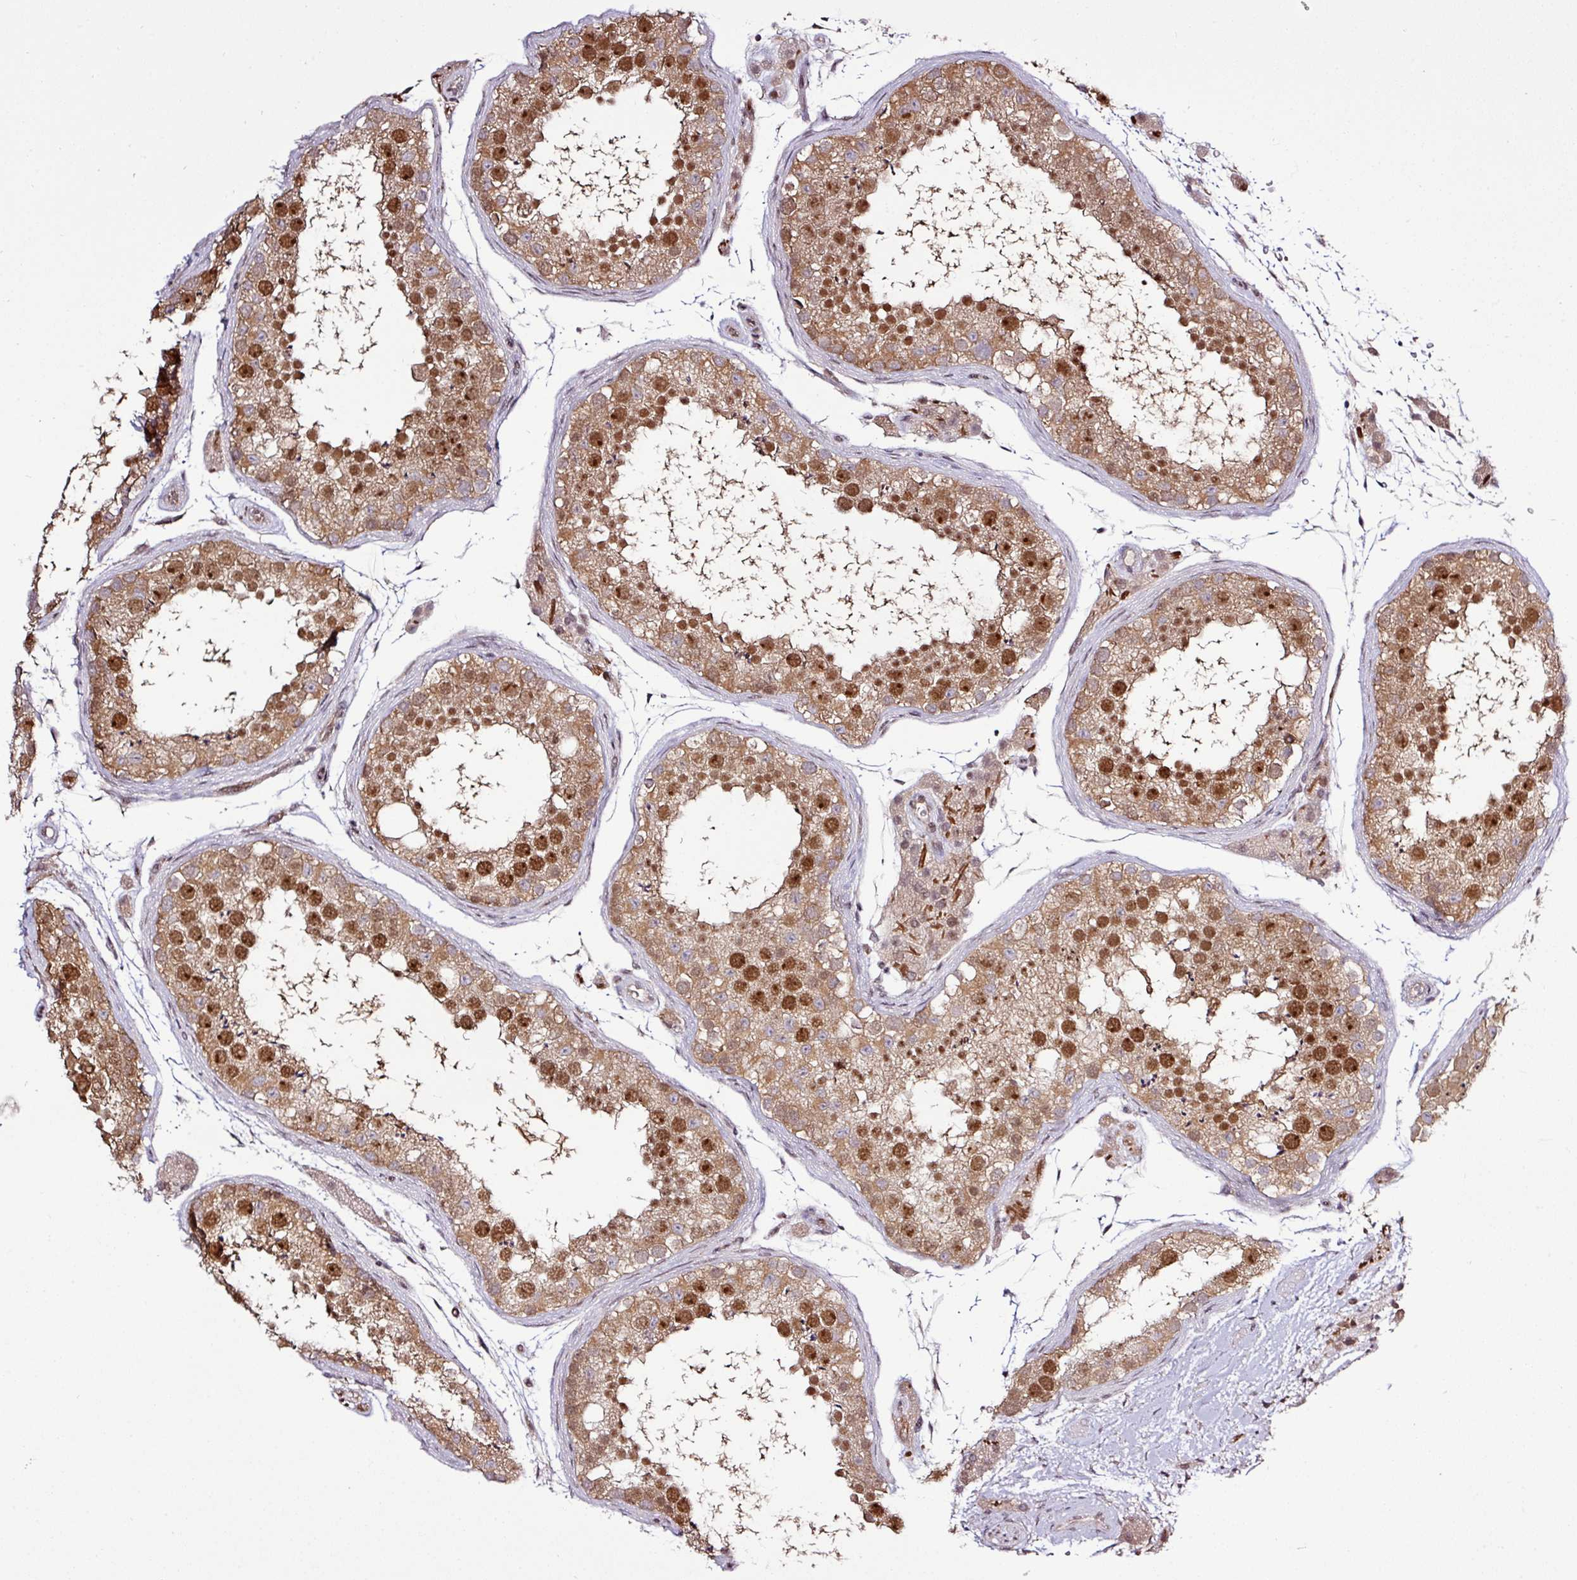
{"staining": {"intensity": "strong", "quantity": ">75%", "location": "cytoplasmic/membranous,nuclear"}, "tissue": "testis", "cell_type": "Cells in seminiferous ducts", "image_type": "normal", "snomed": [{"axis": "morphology", "description": "Normal tissue, NOS"}, {"axis": "topography", "description": "Testis"}], "caption": "Immunohistochemistry (IHC) photomicrograph of benign human testis stained for a protein (brown), which demonstrates high levels of strong cytoplasmic/membranous,nuclear expression in about >75% of cells in seminiferous ducts.", "gene": "ITPKC", "patient": {"sex": "male", "age": 41}}